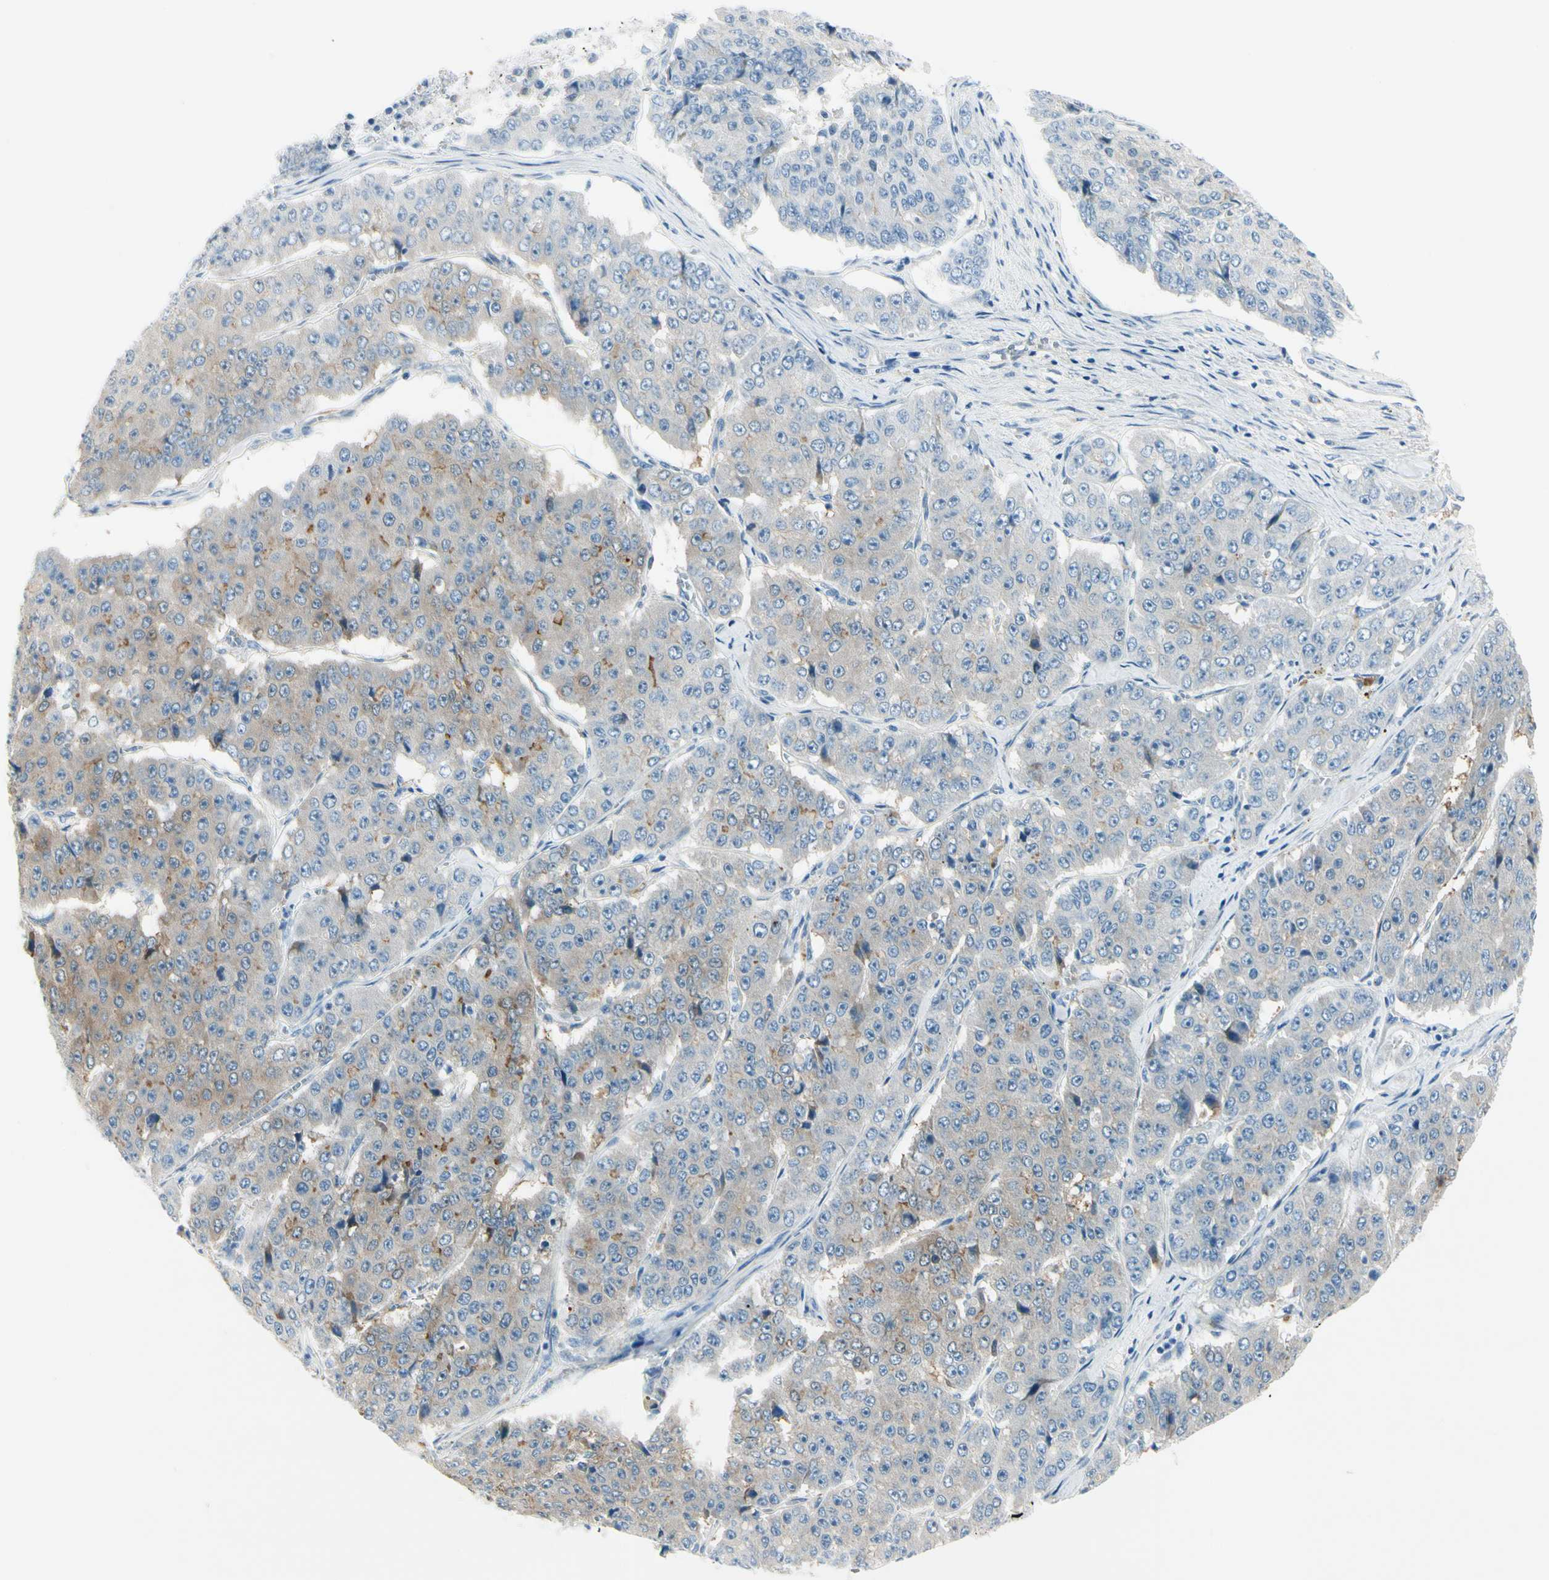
{"staining": {"intensity": "moderate", "quantity": "<25%", "location": "cytoplasmic/membranous"}, "tissue": "pancreatic cancer", "cell_type": "Tumor cells", "image_type": "cancer", "snomed": [{"axis": "morphology", "description": "Adenocarcinoma, NOS"}, {"axis": "topography", "description": "Pancreas"}], "caption": "Adenocarcinoma (pancreatic) was stained to show a protein in brown. There is low levels of moderate cytoplasmic/membranous positivity in approximately <25% of tumor cells.", "gene": "PEBP1", "patient": {"sex": "male", "age": 50}}